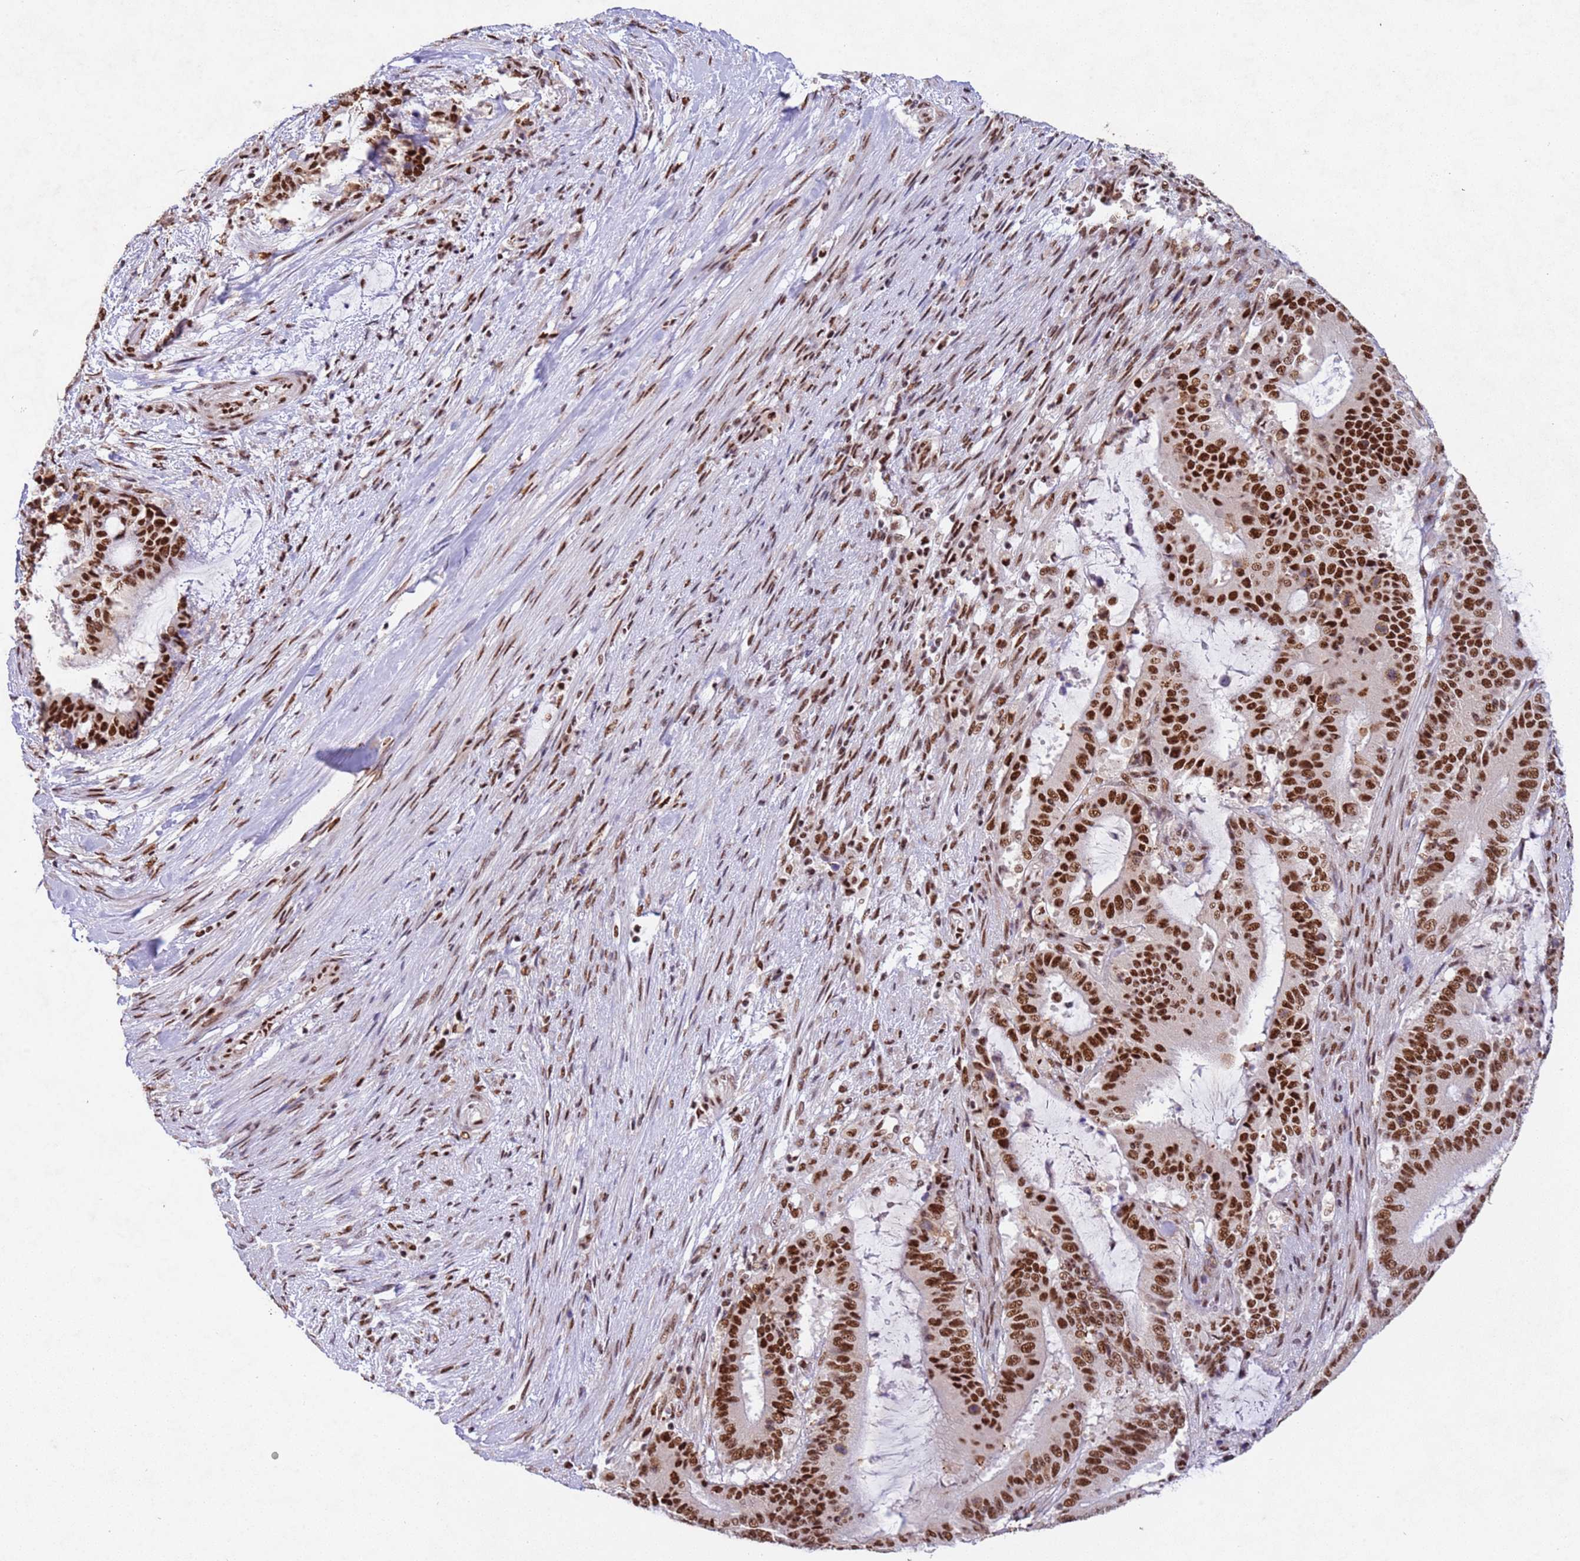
{"staining": {"intensity": "strong", "quantity": ">75%", "location": "nuclear"}, "tissue": "liver cancer", "cell_type": "Tumor cells", "image_type": "cancer", "snomed": [{"axis": "morphology", "description": "Normal tissue, NOS"}, {"axis": "morphology", "description": "Cholangiocarcinoma"}, {"axis": "topography", "description": "Liver"}, {"axis": "topography", "description": "Peripheral nerve tissue"}], "caption": "Liver cholangiocarcinoma was stained to show a protein in brown. There is high levels of strong nuclear expression in approximately >75% of tumor cells. (Stains: DAB (3,3'-diaminobenzidine) in brown, nuclei in blue, Microscopy: brightfield microscopy at high magnification).", "gene": "ESF1", "patient": {"sex": "female", "age": 73}}